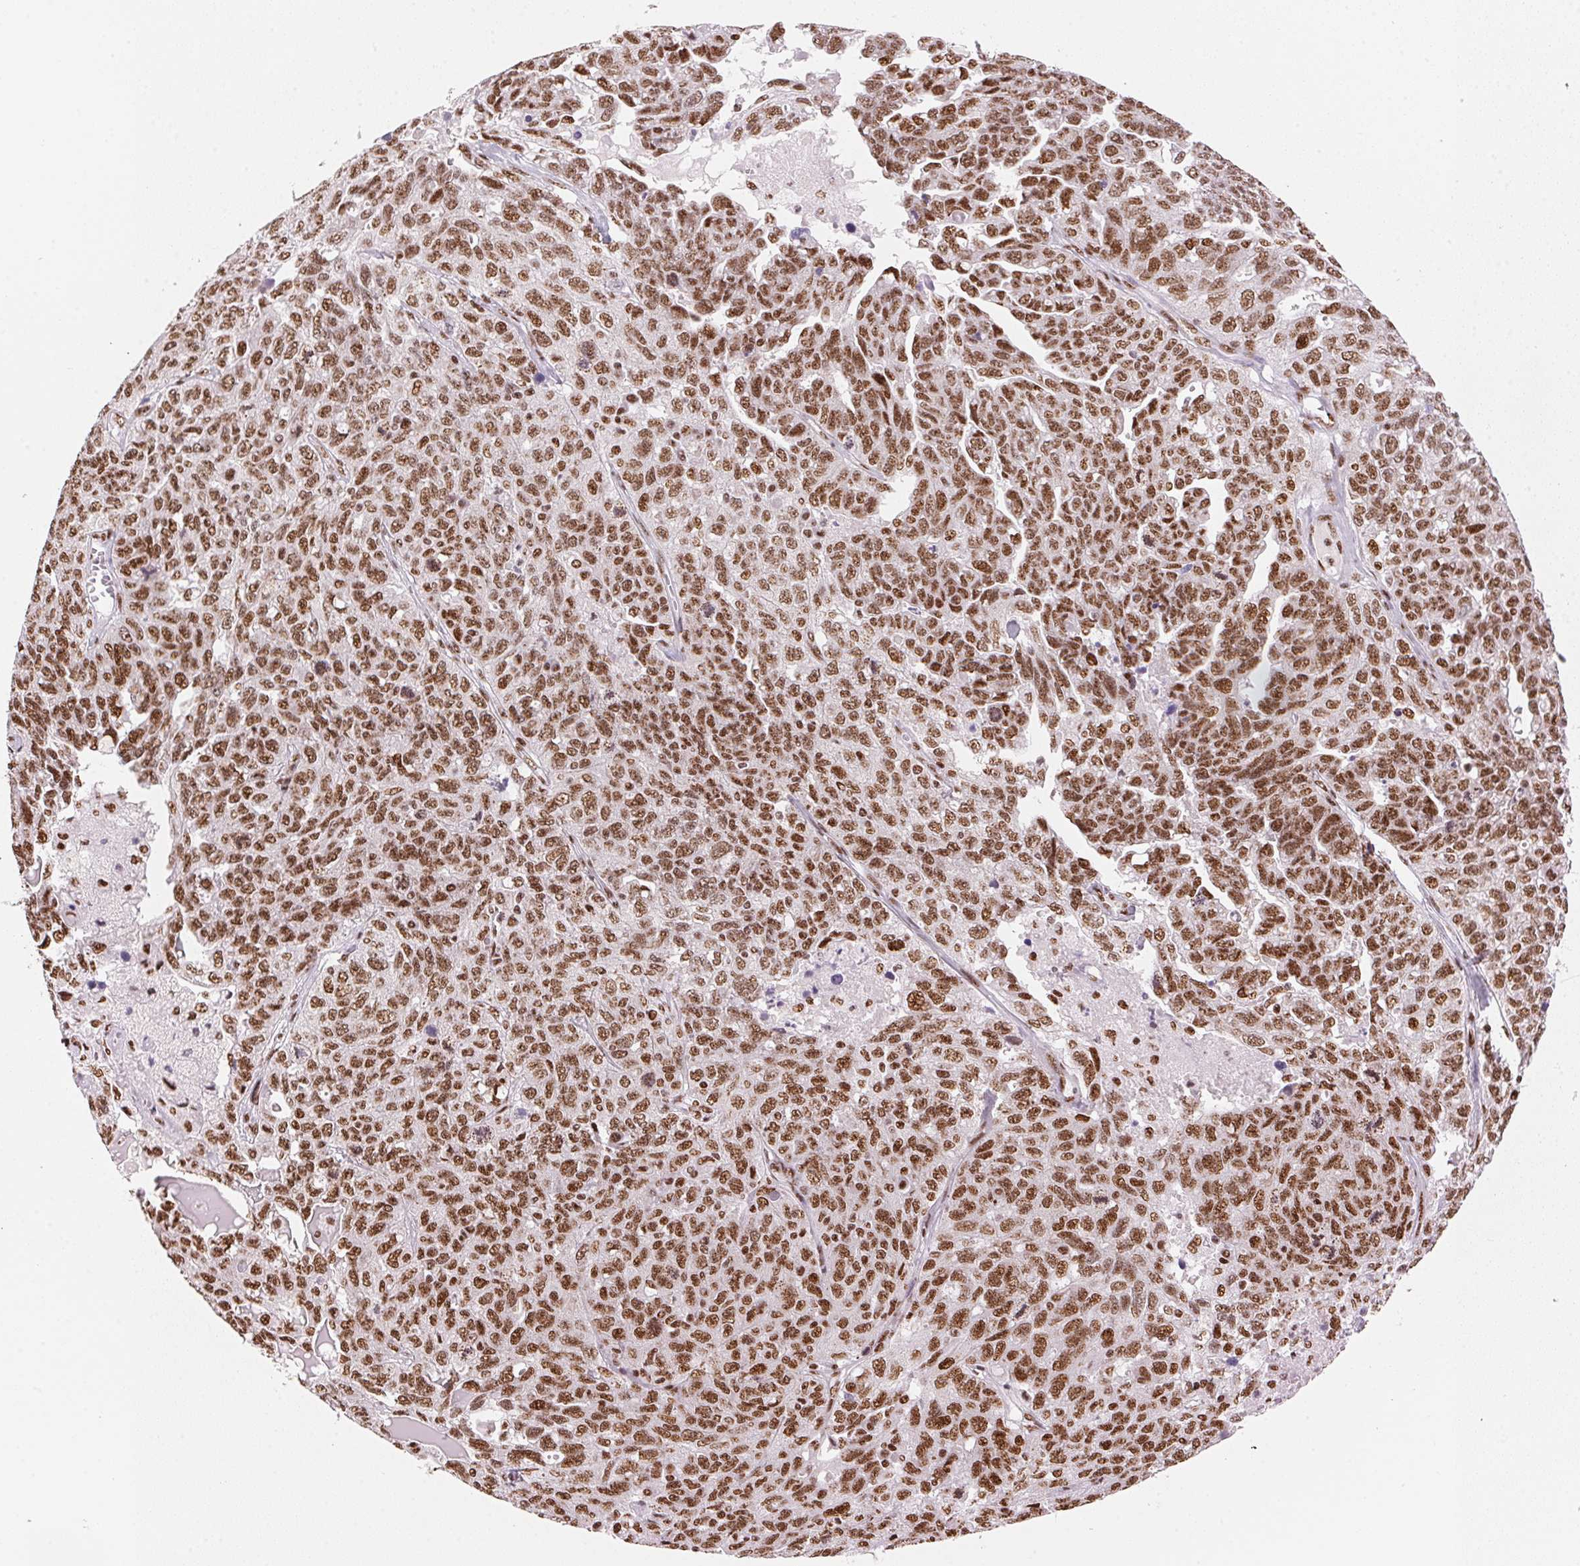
{"staining": {"intensity": "moderate", "quantity": ">75%", "location": "nuclear"}, "tissue": "ovarian cancer", "cell_type": "Tumor cells", "image_type": "cancer", "snomed": [{"axis": "morphology", "description": "Cystadenocarcinoma, serous, NOS"}, {"axis": "topography", "description": "Ovary"}], "caption": "Immunohistochemical staining of human serous cystadenocarcinoma (ovarian) exhibits medium levels of moderate nuclear protein positivity in approximately >75% of tumor cells. The staining was performed using DAB to visualize the protein expression in brown, while the nuclei were stained in blue with hematoxylin (Magnification: 20x).", "gene": "NXF1", "patient": {"sex": "female", "age": 71}}